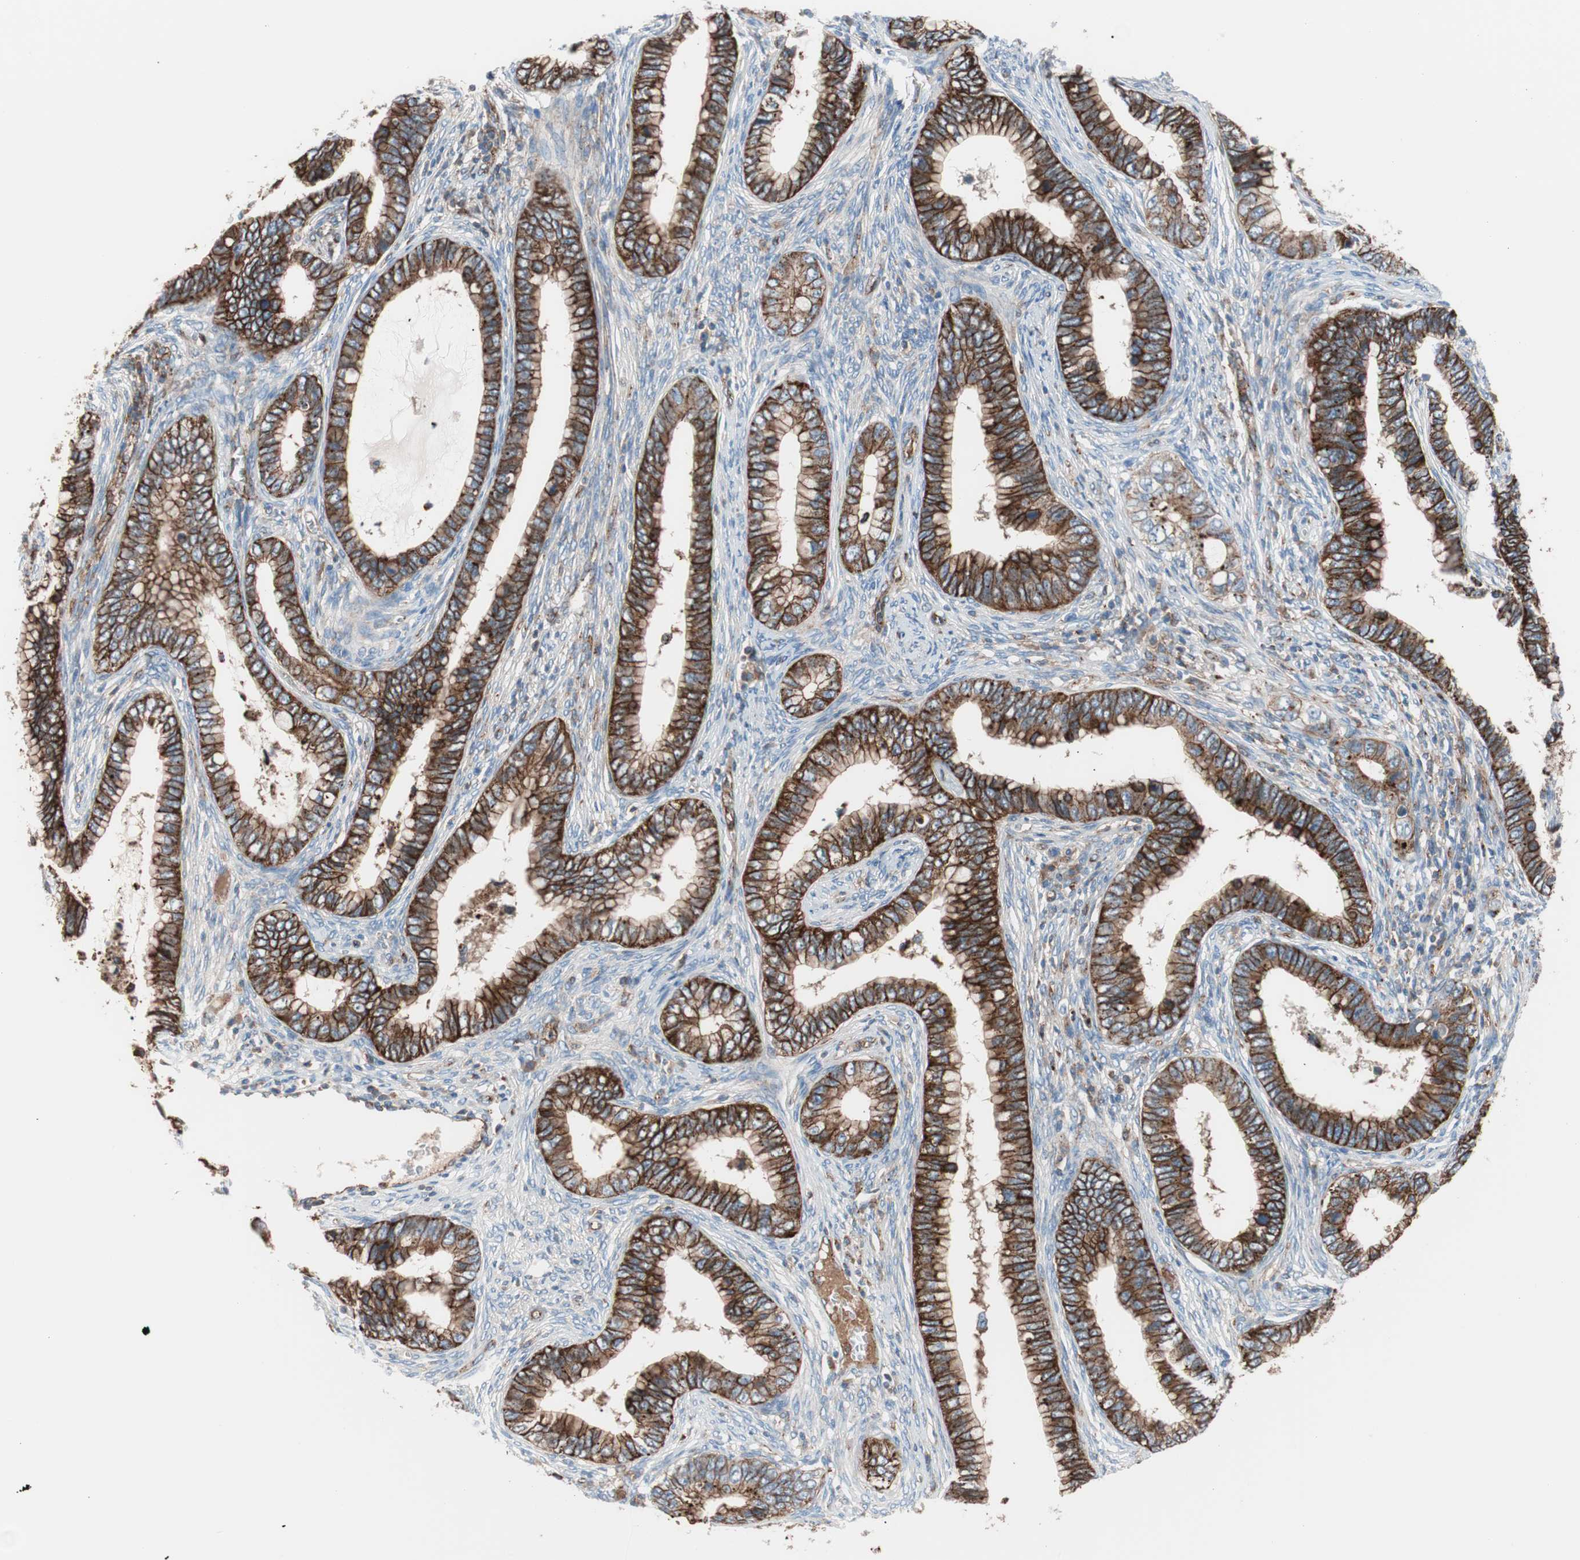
{"staining": {"intensity": "strong", "quantity": ">75%", "location": "cytoplasmic/membranous"}, "tissue": "cervical cancer", "cell_type": "Tumor cells", "image_type": "cancer", "snomed": [{"axis": "morphology", "description": "Adenocarcinoma, NOS"}, {"axis": "topography", "description": "Cervix"}], "caption": "Immunohistochemical staining of cervical adenocarcinoma displays high levels of strong cytoplasmic/membranous staining in approximately >75% of tumor cells. (brown staining indicates protein expression, while blue staining denotes nuclei).", "gene": "FLOT2", "patient": {"sex": "female", "age": 44}}